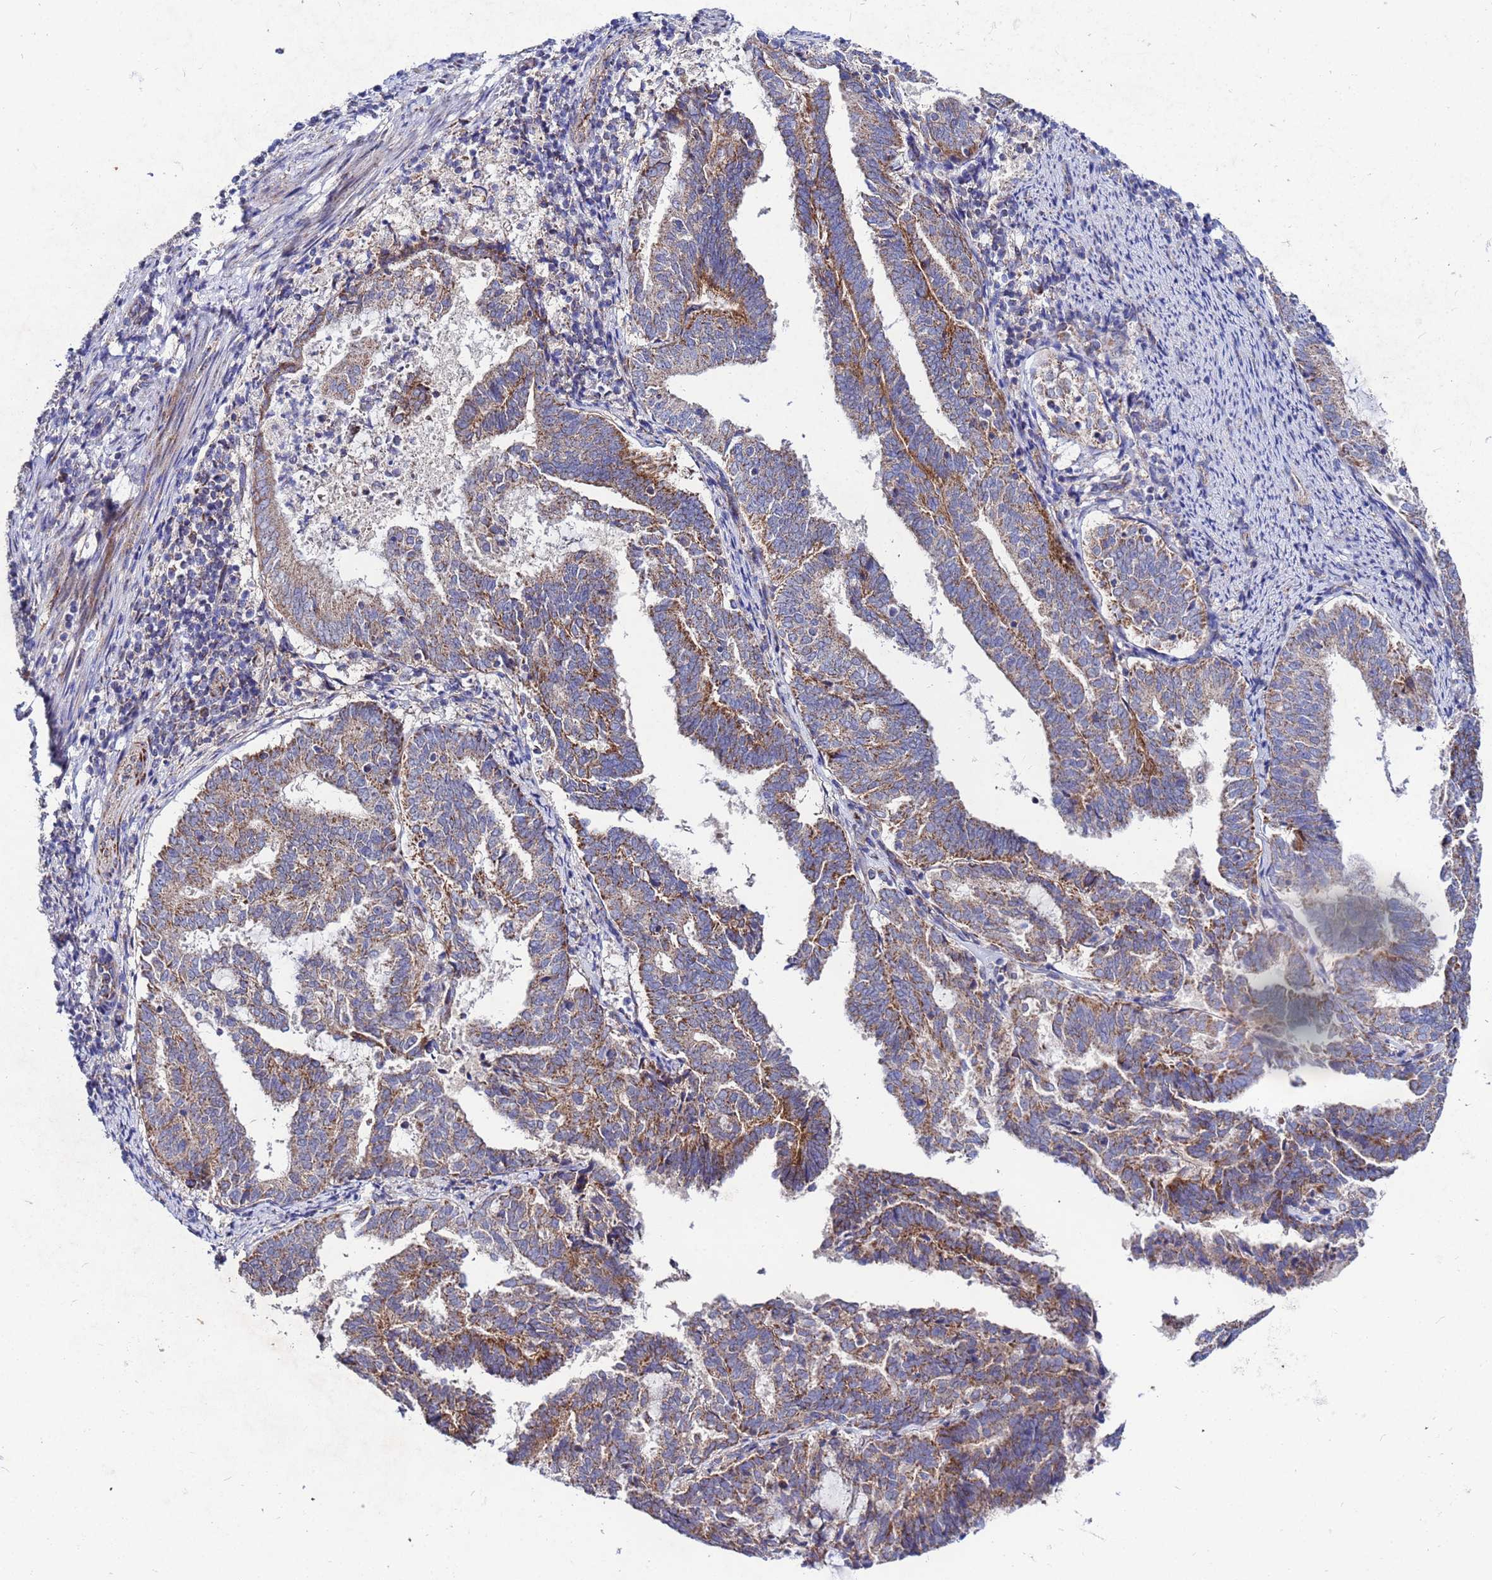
{"staining": {"intensity": "strong", "quantity": ">75%", "location": "cytoplasmic/membranous"}, "tissue": "endometrial cancer", "cell_type": "Tumor cells", "image_type": "cancer", "snomed": [{"axis": "morphology", "description": "Adenocarcinoma, NOS"}, {"axis": "topography", "description": "Endometrium"}], "caption": "Immunohistochemistry (IHC) photomicrograph of neoplastic tissue: endometrial cancer (adenocarcinoma) stained using immunohistochemistry reveals high levels of strong protein expression localized specifically in the cytoplasmic/membranous of tumor cells, appearing as a cytoplasmic/membranous brown color.", "gene": "FAHD2A", "patient": {"sex": "female", "age": 80}}